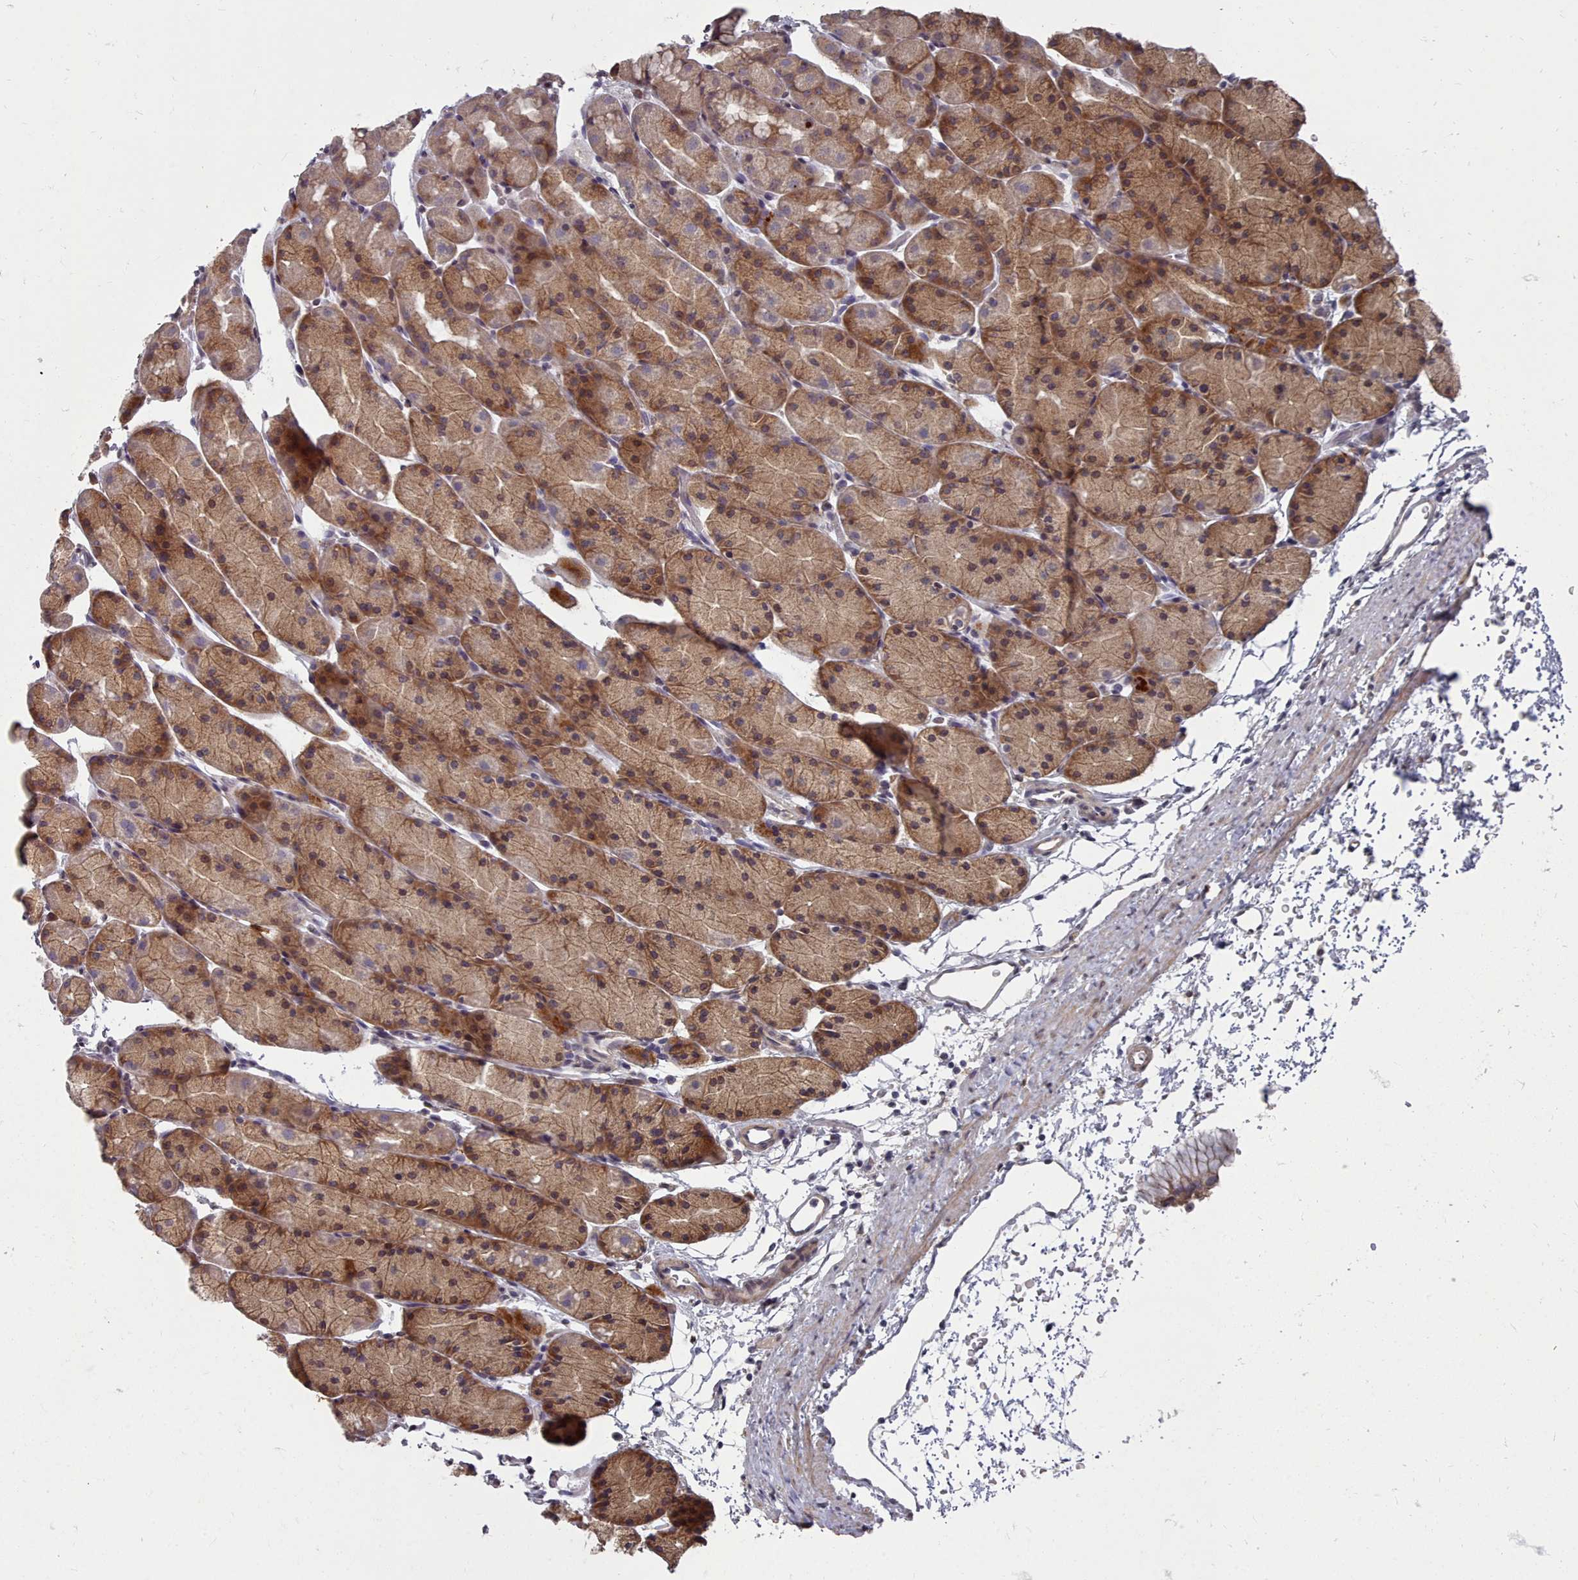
{"staining": {"intensity": "moderate", "quantity": "25%-75%", "location": "cytoplasmic/membranous"}, "tissue": "stomach", "cell_type": "Glandular cells", "image_type": "normal", "snomed": [{"axis": "morphology", "description": "Normal tissue, NOS"}, {"axis": "topography", "description": "Stomach, upper"}, {"axis": "topography", "description": "Stomach"}], "caption": "Protein expression analysis of normal stomach demonstrates moderate cytoplasmic/membranous expression in approximately 25%-75% of glandular cells.", "gene": "ACKR3", "patient": {"sex": "male", "age": 47}}